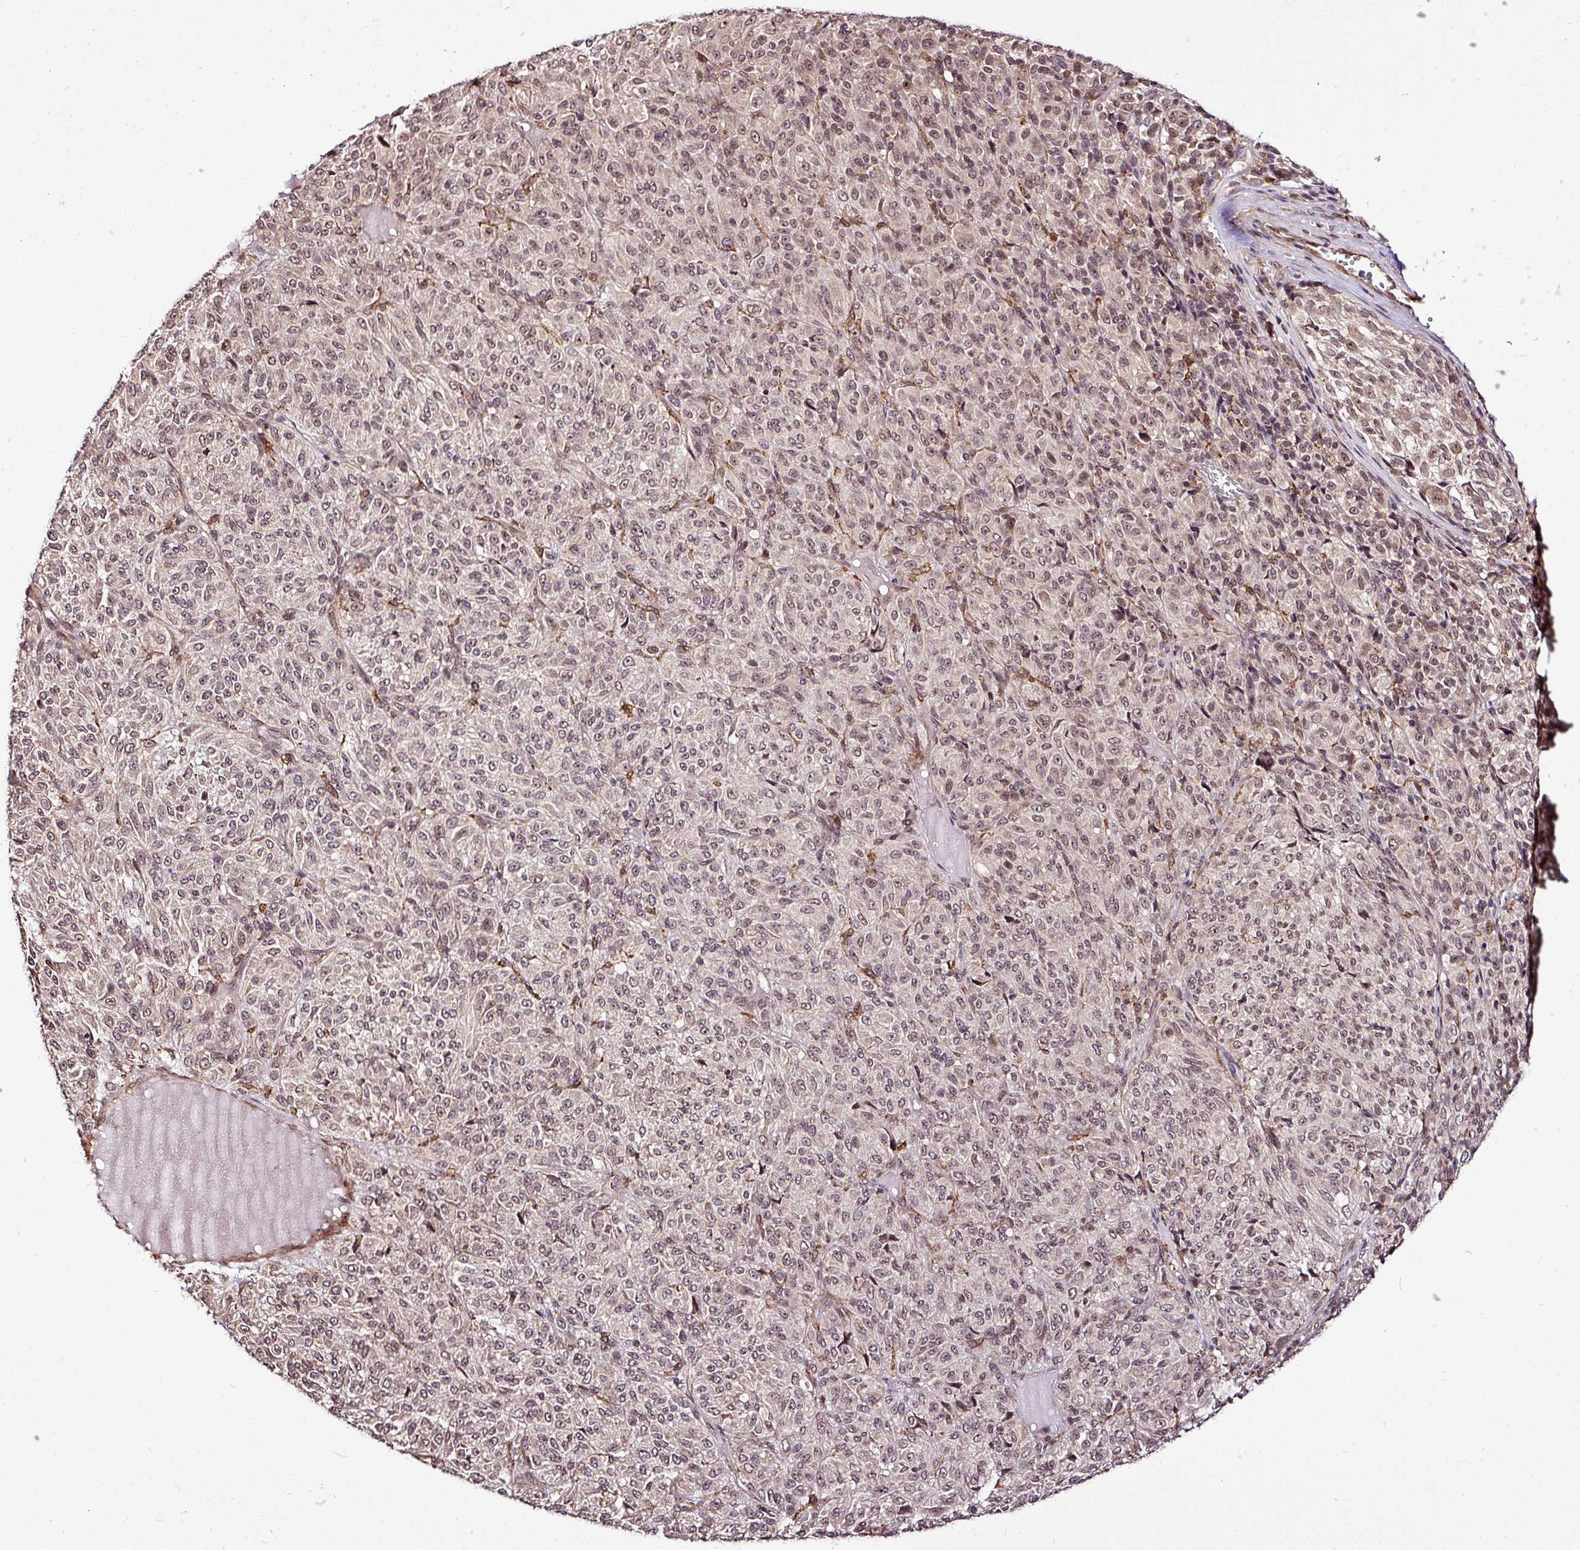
{"staining": {"intensity": "weak", "quantity": "<25%", "location": "nuclear"}, "tissue": "melanoma", "cell_type": "Tumor cells", "image_type": "cancer", "snomed": [{"axis": "morphology", "description": "Malignant melanoma, Metastatic site"}, {"axis": "topography", "description": "Brain"}], "caption": "The immunohistochemistry micrograph has no significant expression in tumor cells of melanoma tissue. (Immunohistochemistry (ihc), brightfield microscopy, high magnification).", "gene": "FAM153A", "patient": {"sex": "female", "age": 56}}